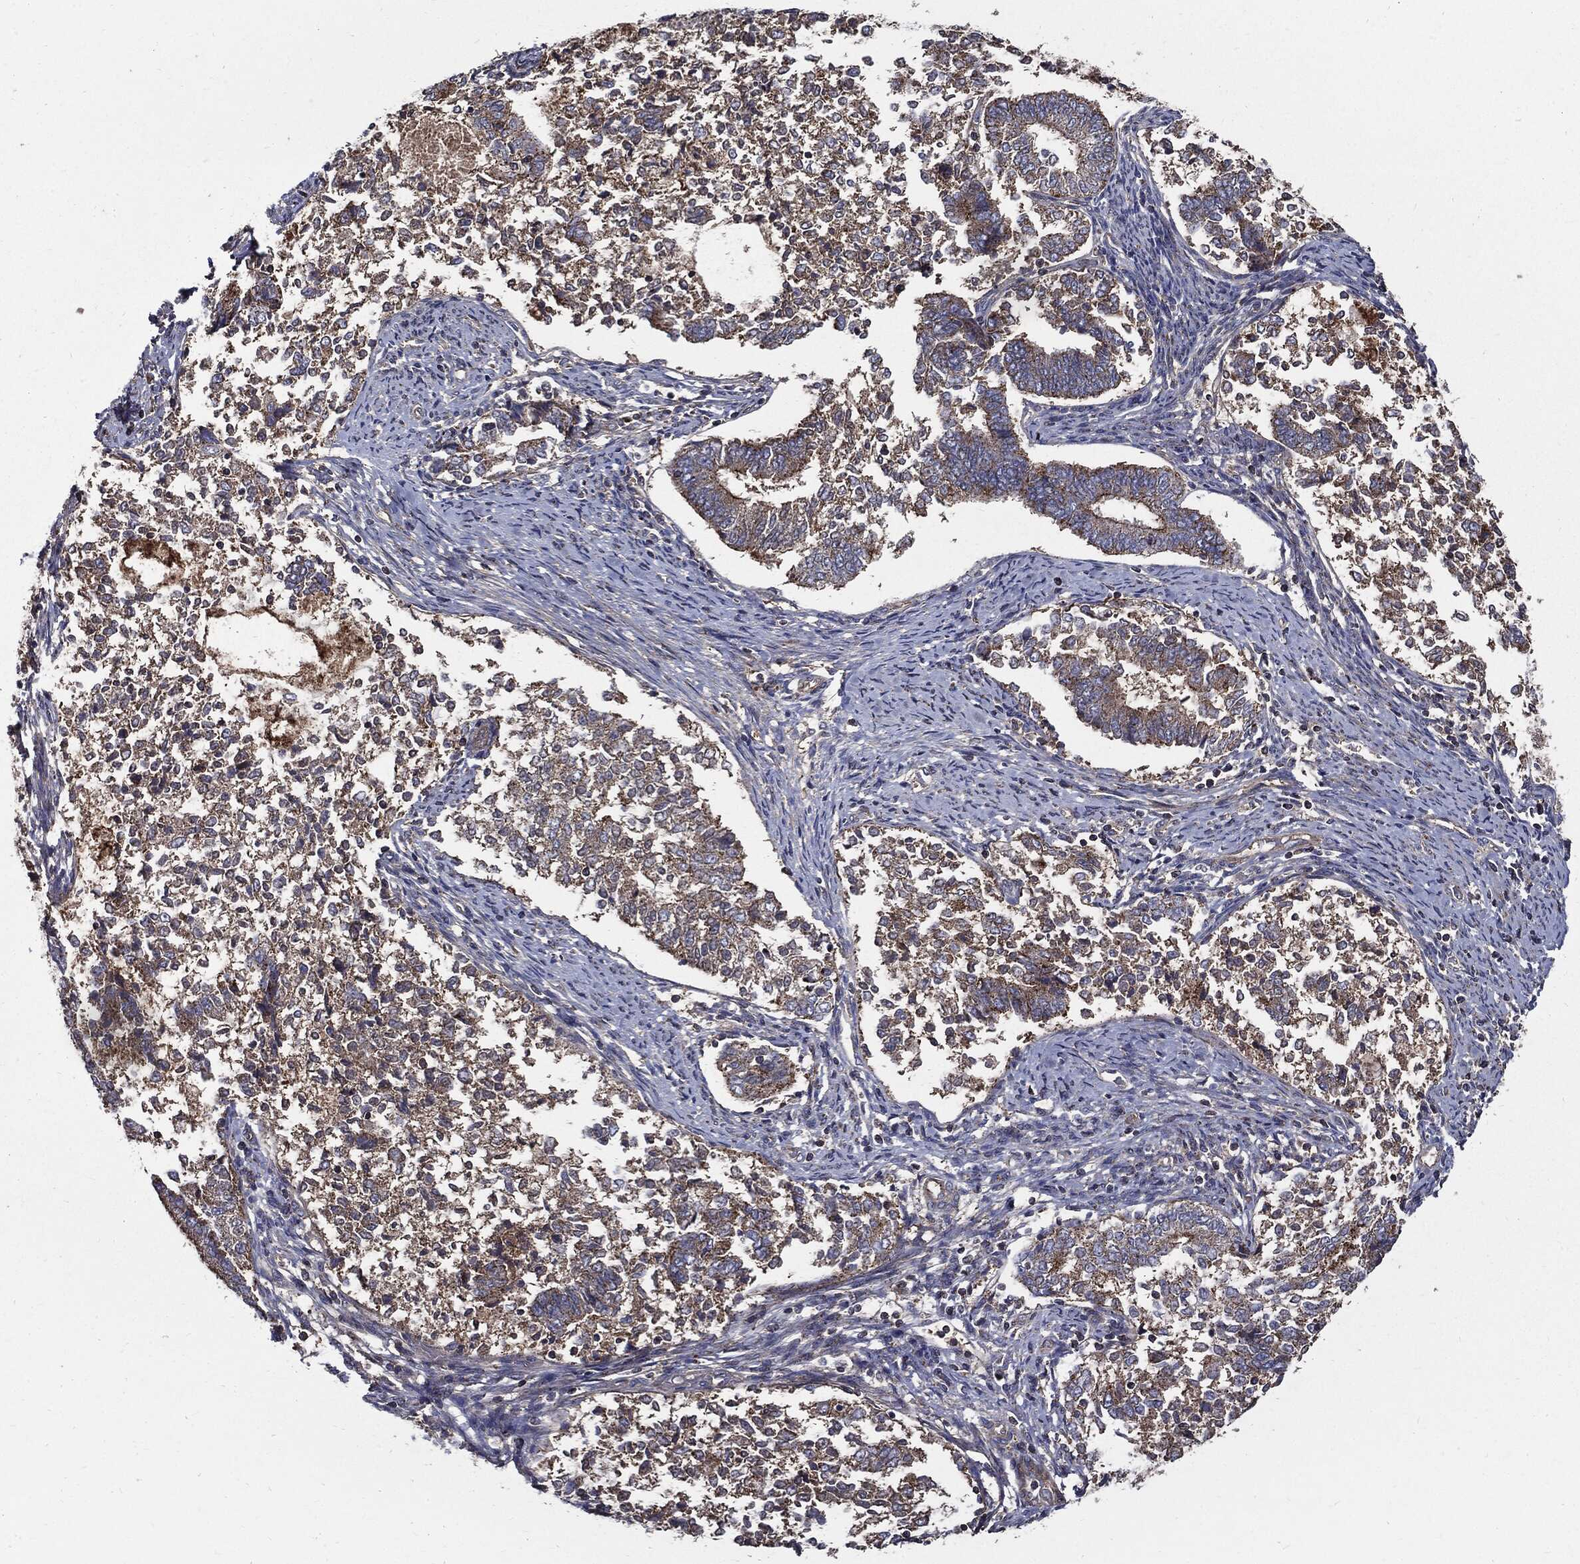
{"staining": {"intensity": "moderate", "quantity": "25%-75%", "location": "cytoplasmic/membranous"}, "tissue": "endometrial cancer", "cell_type": "Tumor cells", "image_type": "cancer", "snomed": [{"axis": "morphology", "description": "Adenocarcinoma, NOS"}, {"axis": "topography", "description": "Endometrium"}], "caption": "Endometrial adenocarcinoma stained with a protein marker reveals moderate staining in tumor cells.", "gene": "PDCD6IP", "patient": {"sex": "female", "age": 65}}